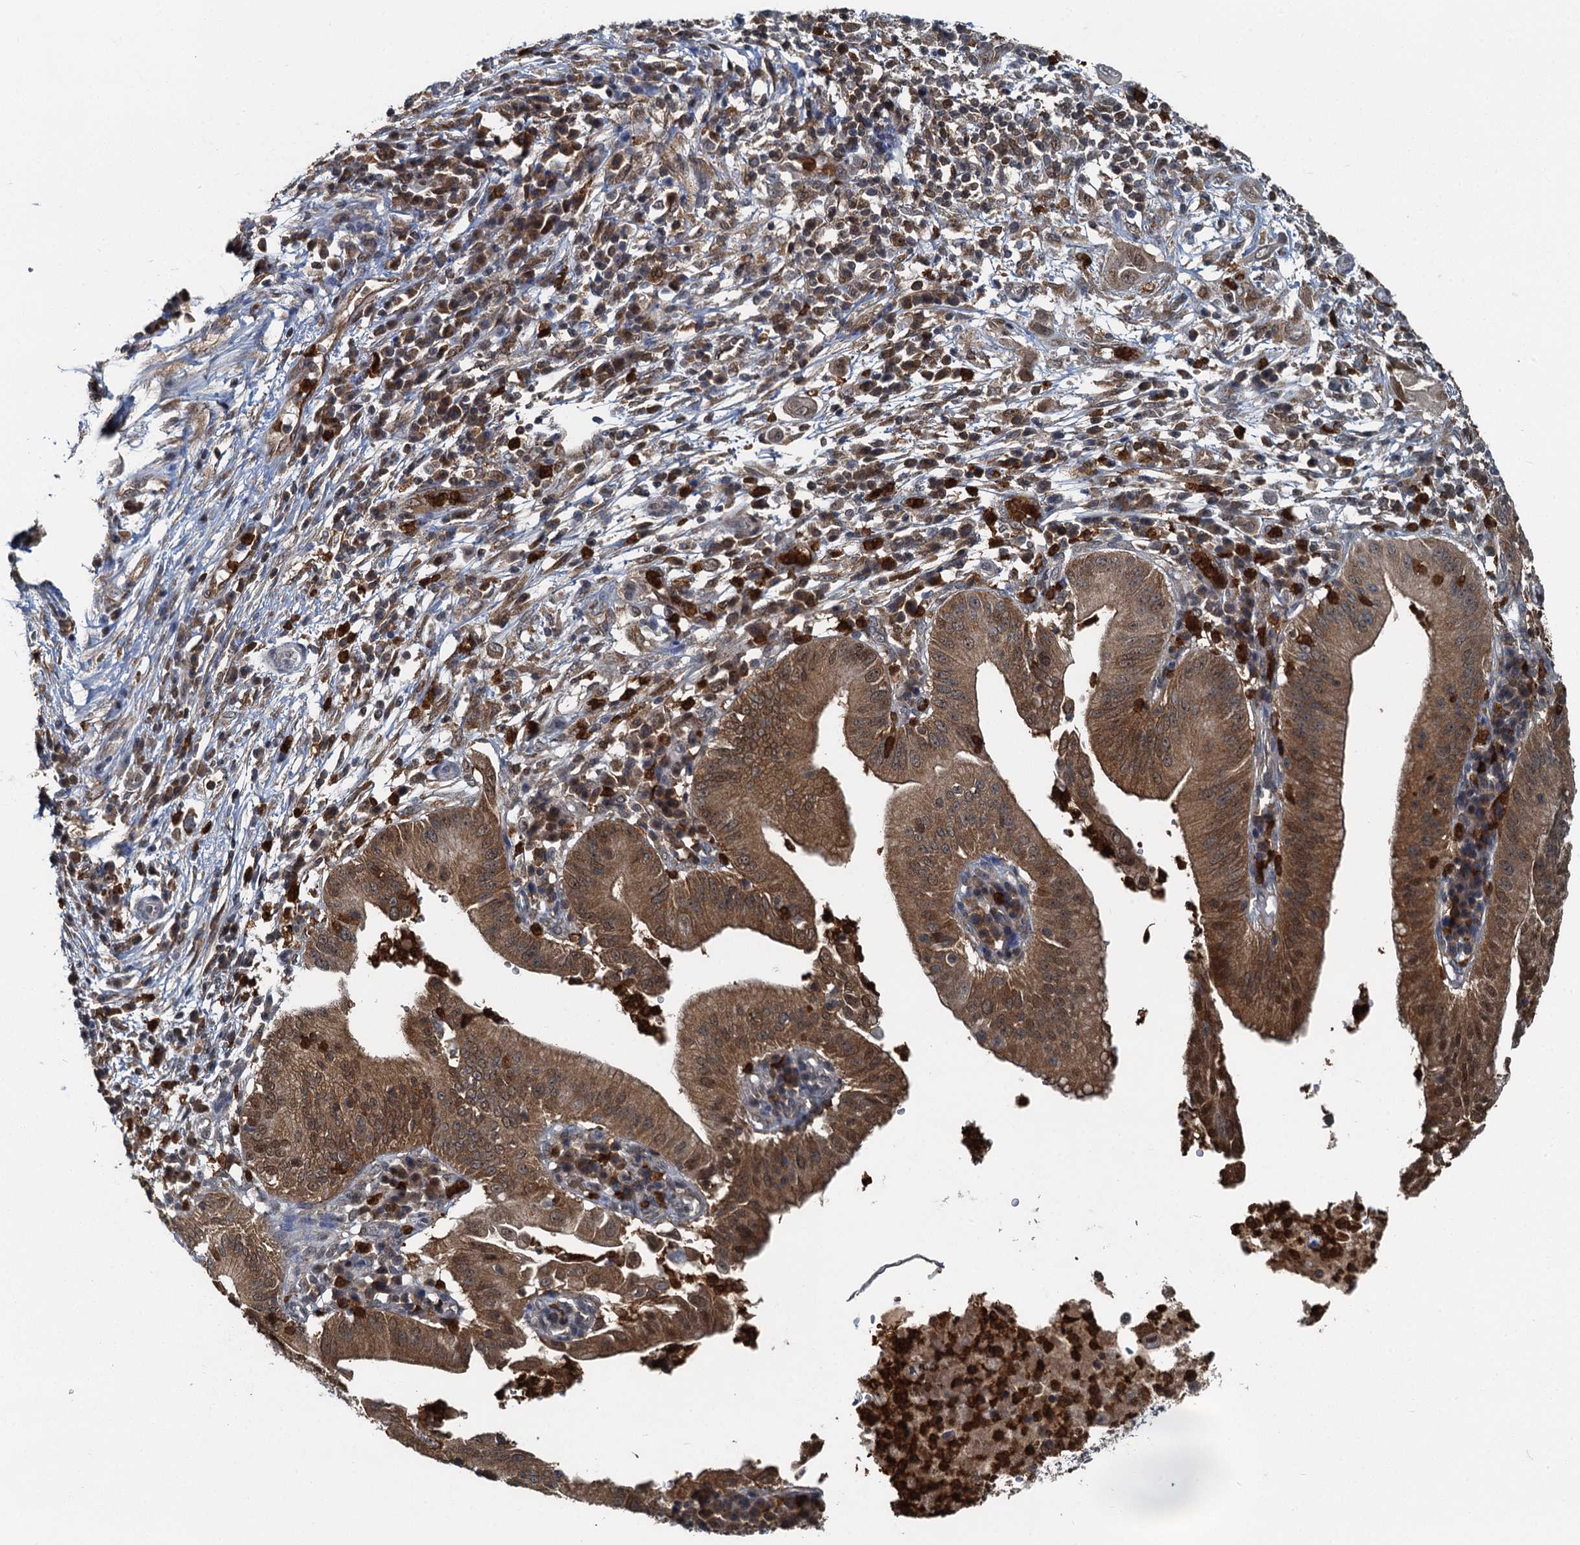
{"staining": {"intensity": "moderate", "quantity": ">75%", "location": "cytoplasmic/membranous,nuclear"}, "tissue": "pancreatic cancer", "cell_type": "Tumor cells", "image_type": "cancer", "snomed": [{"axis": "morphology", "description": "Adenocarcinoma, NOS"}, {"axis": "topography", "description": "Pancreas"}], "caption": "Immunohistochemistry (DAB (3,3'-diaminobenzidine)) staining of human pancreatic adenocarcinoma displays moderate cytoplasmic/membranous and nuclear protein expression in about >75% of tumor cells. The protein of interest is stained brown, and the nuclei are stained in blue (DAB IHC with brightfield microscopy, high magnification).", "gene": "GPI", "patient": {"sex": "male", "age": 68}}